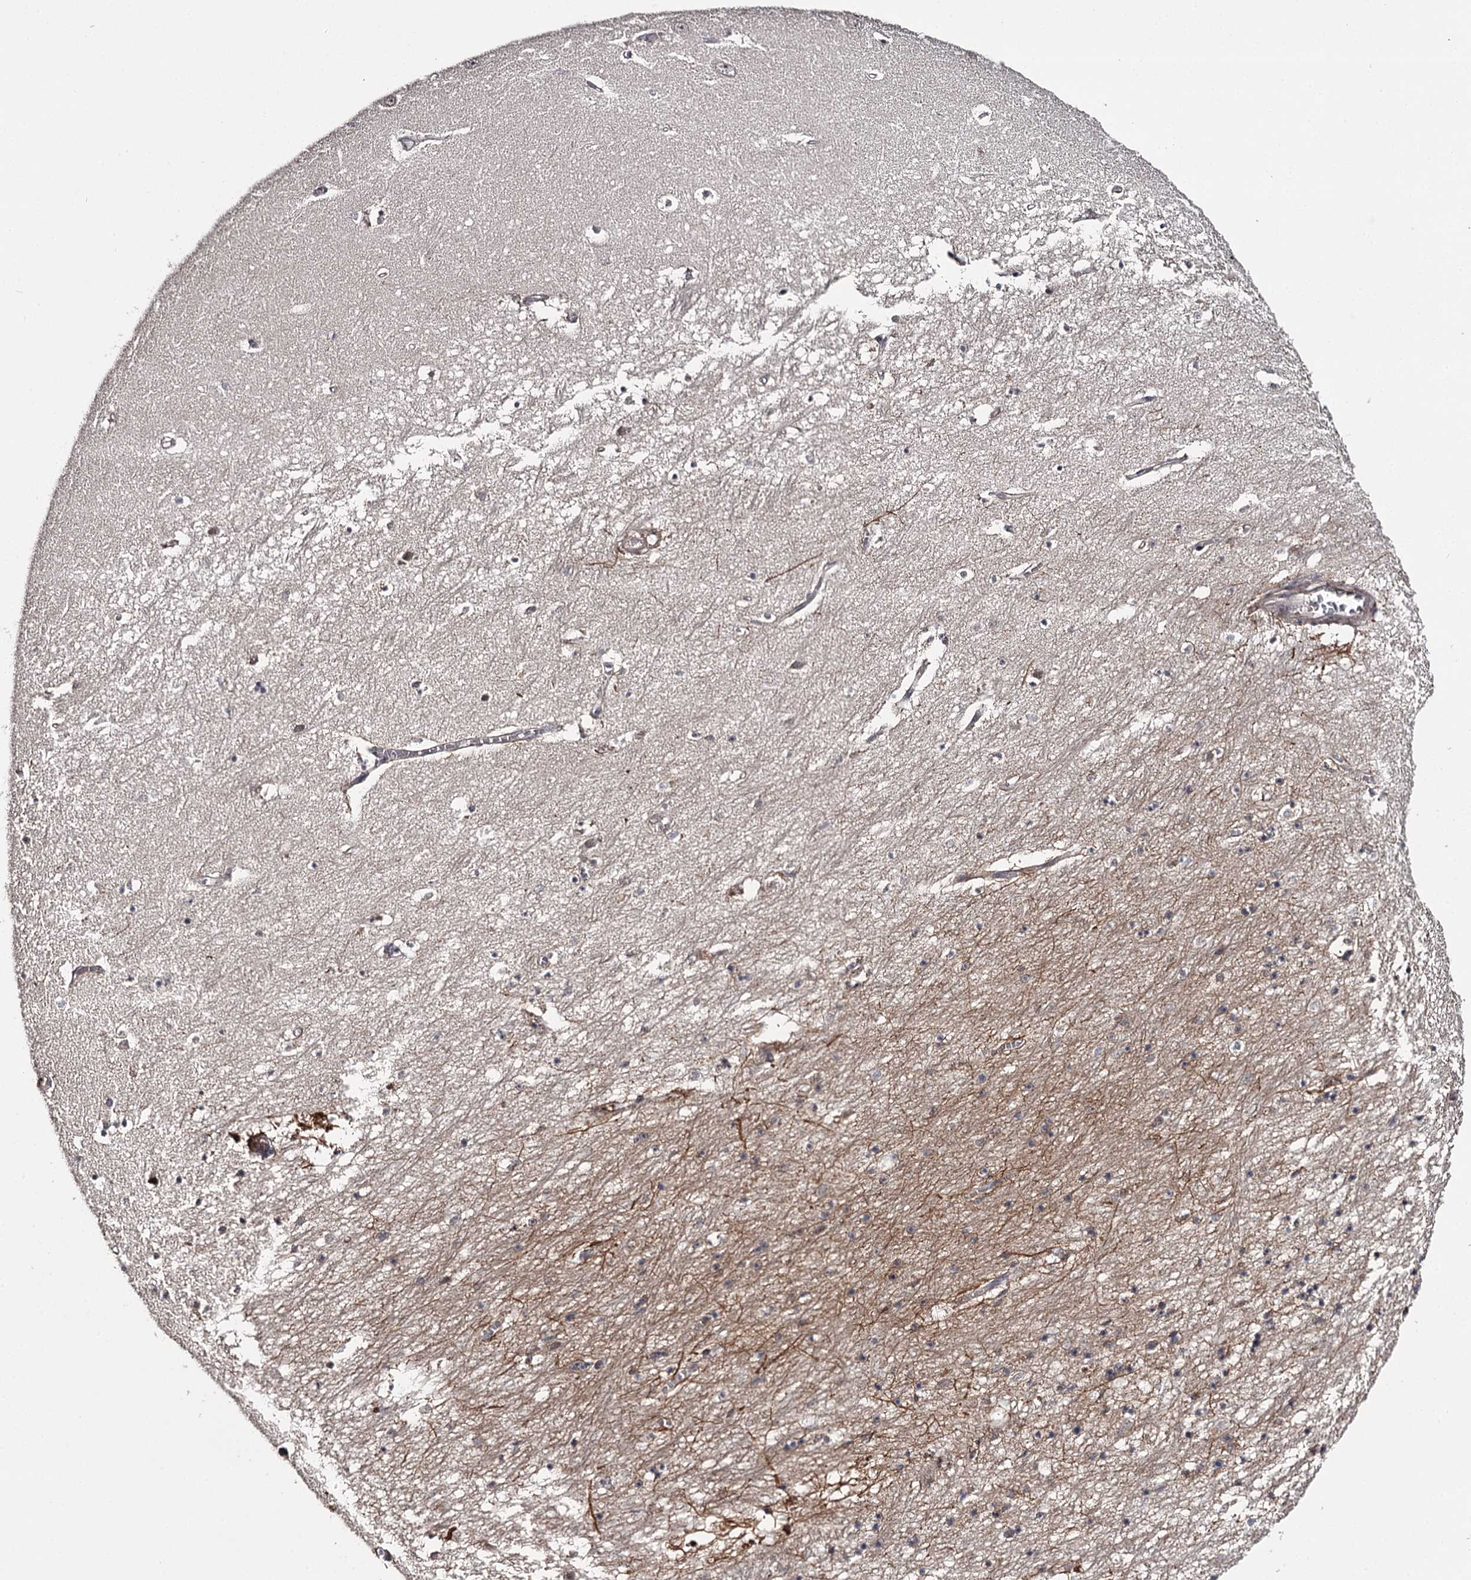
{"staining": {"intensity": "negative", "quantity": "none", "location": "none"}, "tissue": "hippocampus", "cell_type": "Glial cells", "image_type": "normal", "snomed": [{"axis": "morphology", "description": "Normal tissue, NOS"}, {"axis": "topography", "description": "Hippocampus"}], "caption": "The immunohistochemistry (IHC) image has no significant positivity in glial cells of hippocampus. (DAB immunohistochemistry with hematoxylin counter stain).", "gene": "CWF19L2", "patient": {"sex": "female", "age": 64}}